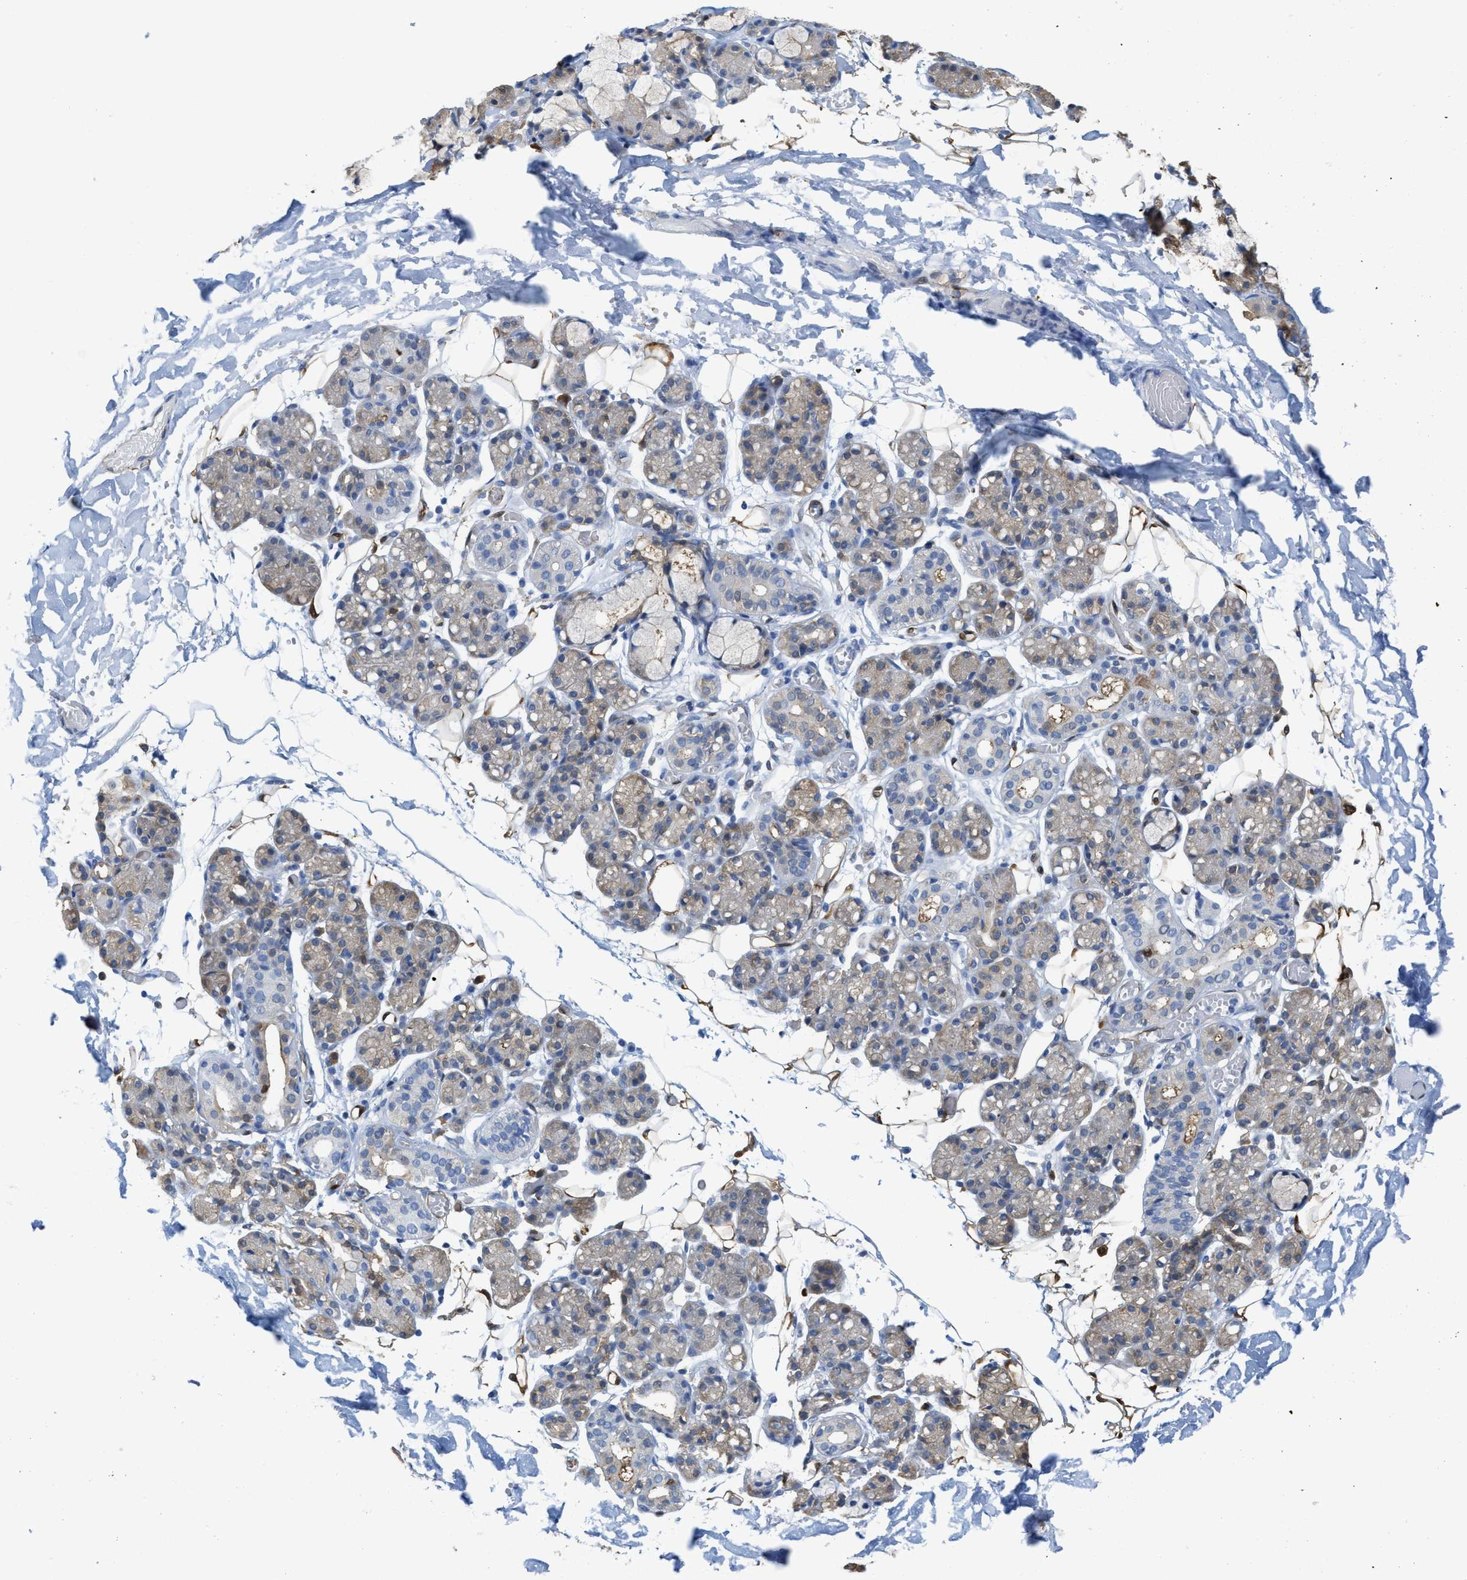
{"staining": {"intensity": "moderate", "quantity": "<25%", "location": "cytoplasmic/membranous,nuclear"}, "tissue": "salivary gland", "cell_type": "Glandular cells", "image_type": "normal", "snomed": [{"axis": "morphology", "description": "Normal tissue, NOS"}, {"axis": "topography", "description": "Salivary gland"}], "caption": "Glandular cells display low levels of moderate cytoplasmic/membranous,nuclear staining in about <25% of cells in normal salivary gland. (DAB IHC with brightfield microscopy, high magnification).", "gene": "ASS1", "patient": {"sex": "male", "age": 63}}